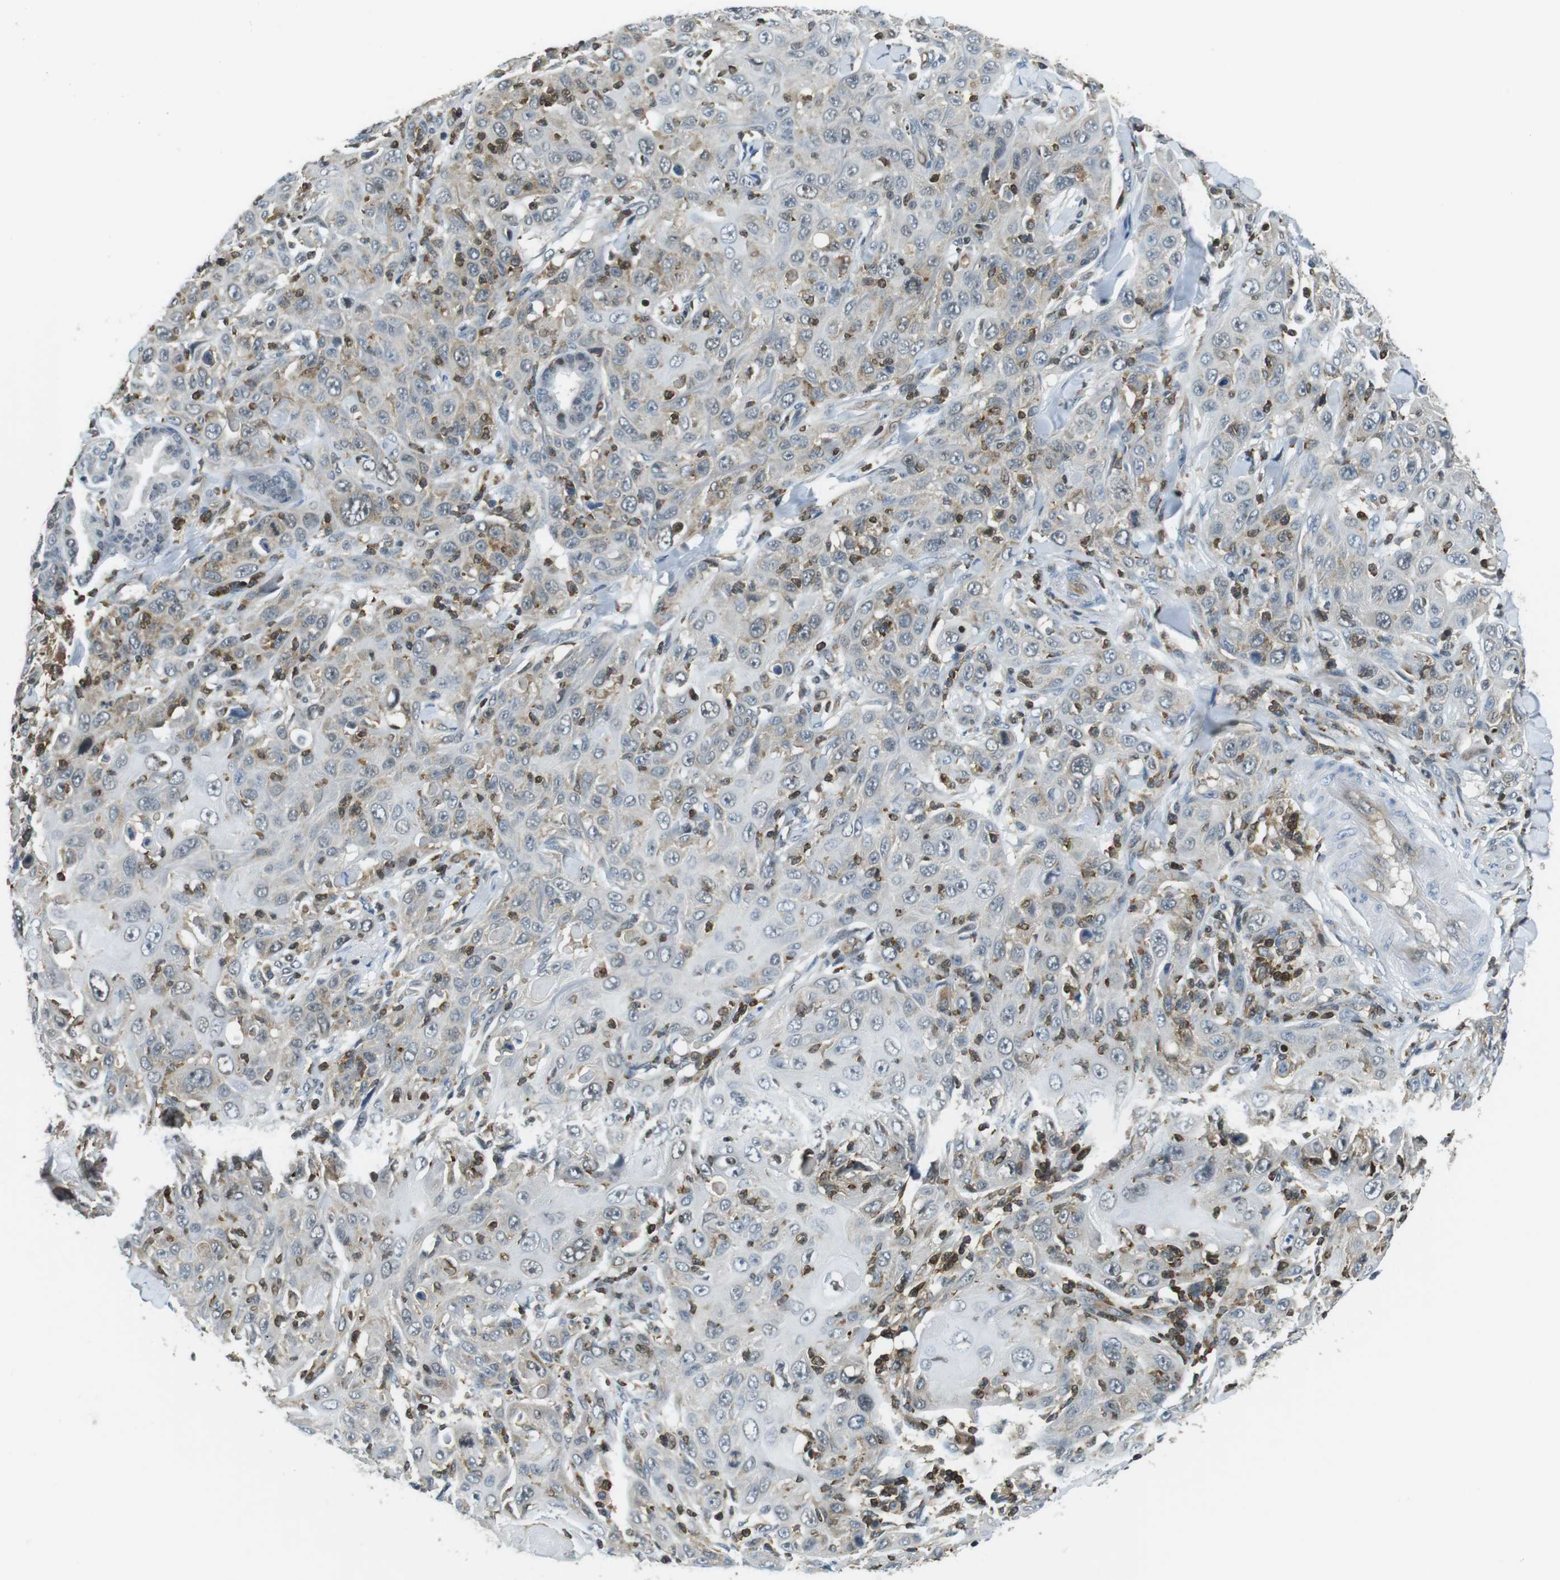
{"staining": {"intensity": "negative", "quantity": "none", "location": "none"}, "tissue": "skin cancer", "cell_type": "Tumor cells", "image_type": "cancer", "snomed": [{"axis": "morphology", "description": "Squamous cell carcinoma, NOS"}, {"axis": "topography", "description": "Skin"}], "caption": "IHC histopathology image of neoplastic tissue: human squamous cell carcinoma (skin) stained with DAB demonstrates no significant protein positivity in tumor cells.", "gene": "STK10", "patient": {"sex": "female", "age": 88}}